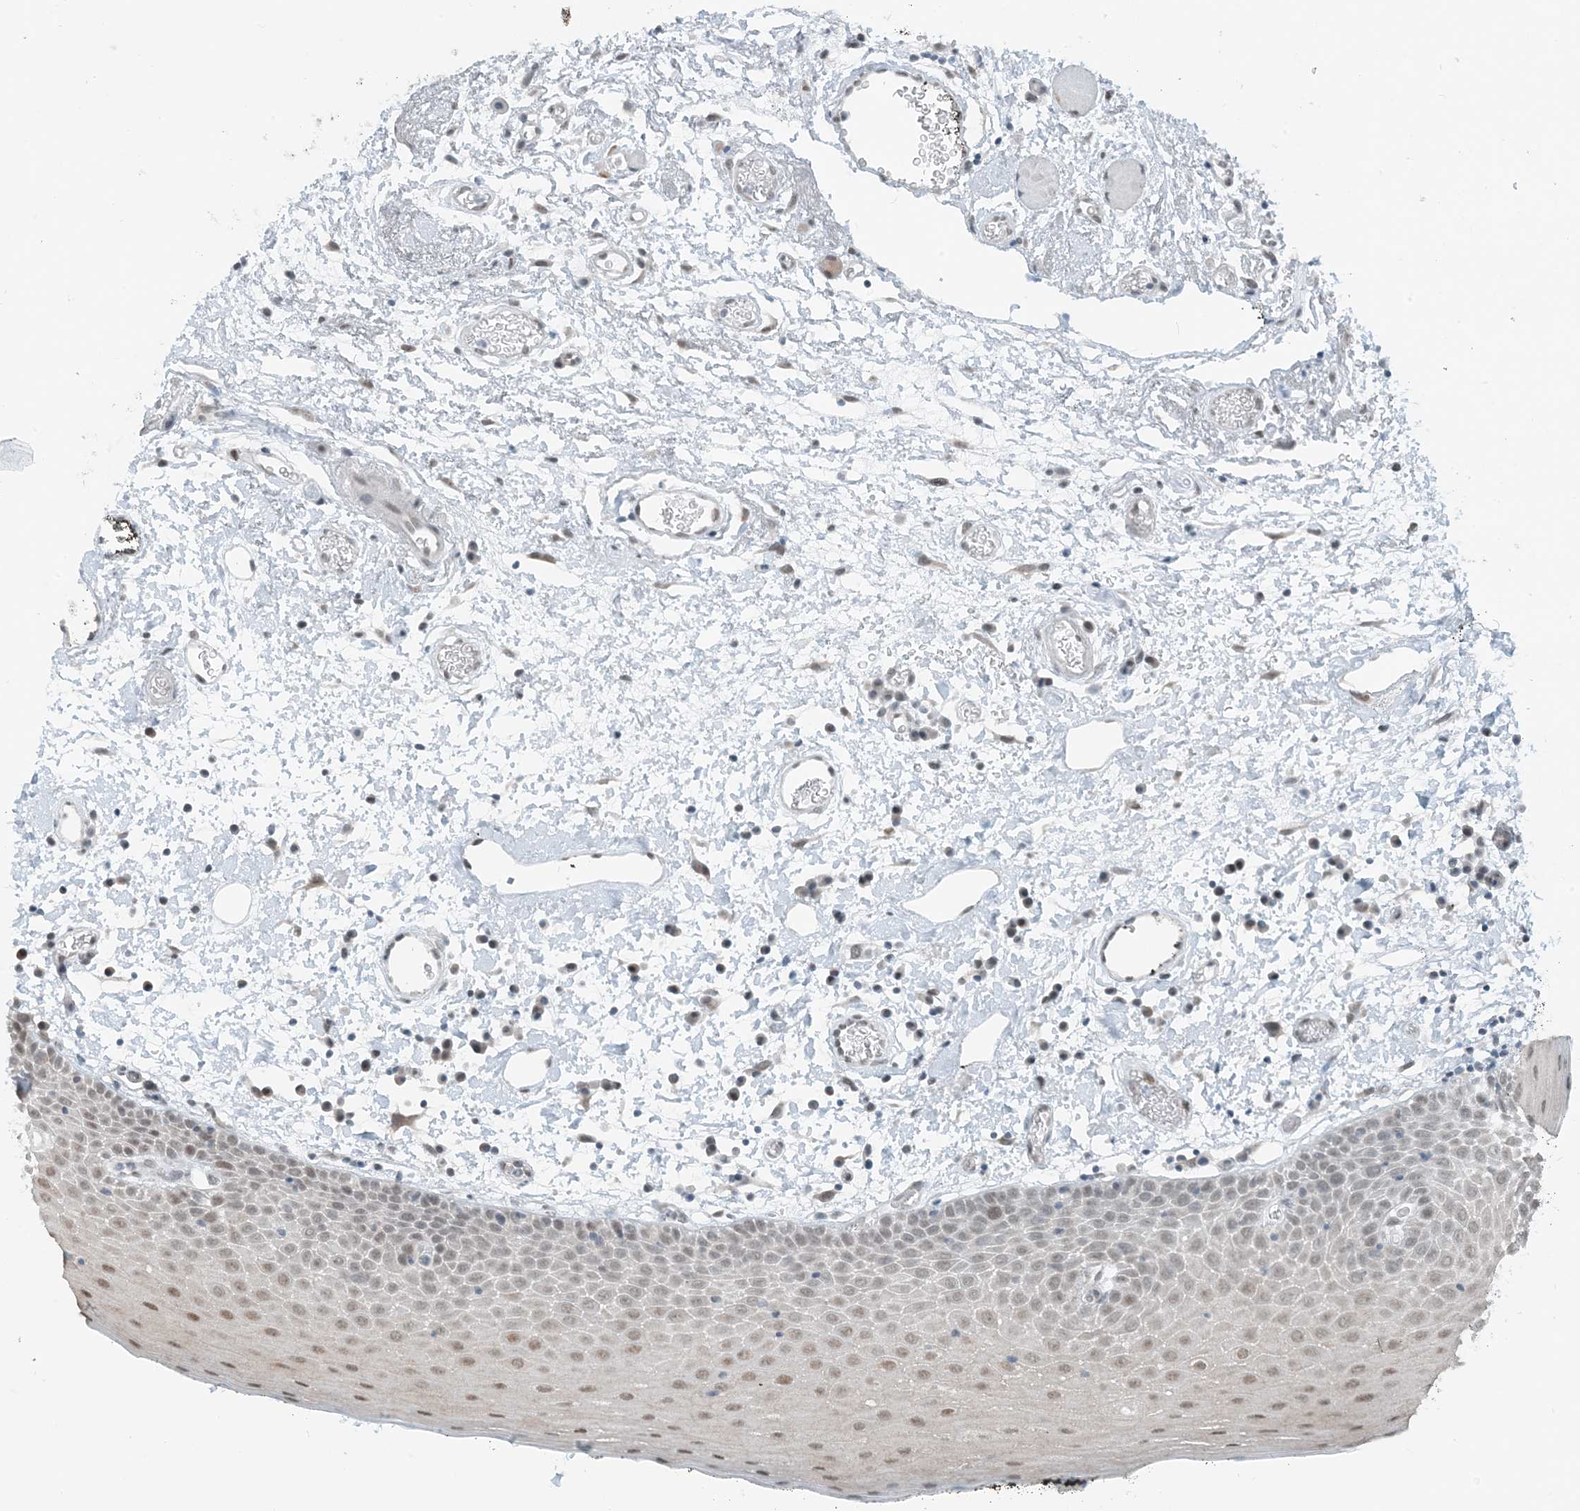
{"staining": {"intensity": "weak", "quantity": "25%-75%", "location": "nuclear"}, "tissue": "oral mucosa", "cell_type": "Squamous epithelial cells", "image_type": "normal", "snomed": [{"axis": "morphology", "description": "Normal tissue, NOS"}, {"axis": "topography", "description": "Oral tissue"}], "caption": "Immunohistochemical staining of unremarkable oral mucosa reveals low levels of weak nuclear expression in about 25%-75% of squamous epithelial cells. (DAB = brown stain, brightfield microscopy at high magnification).", "gene": "ZNF500", "patient": {"sex": "male", "age": 74}}